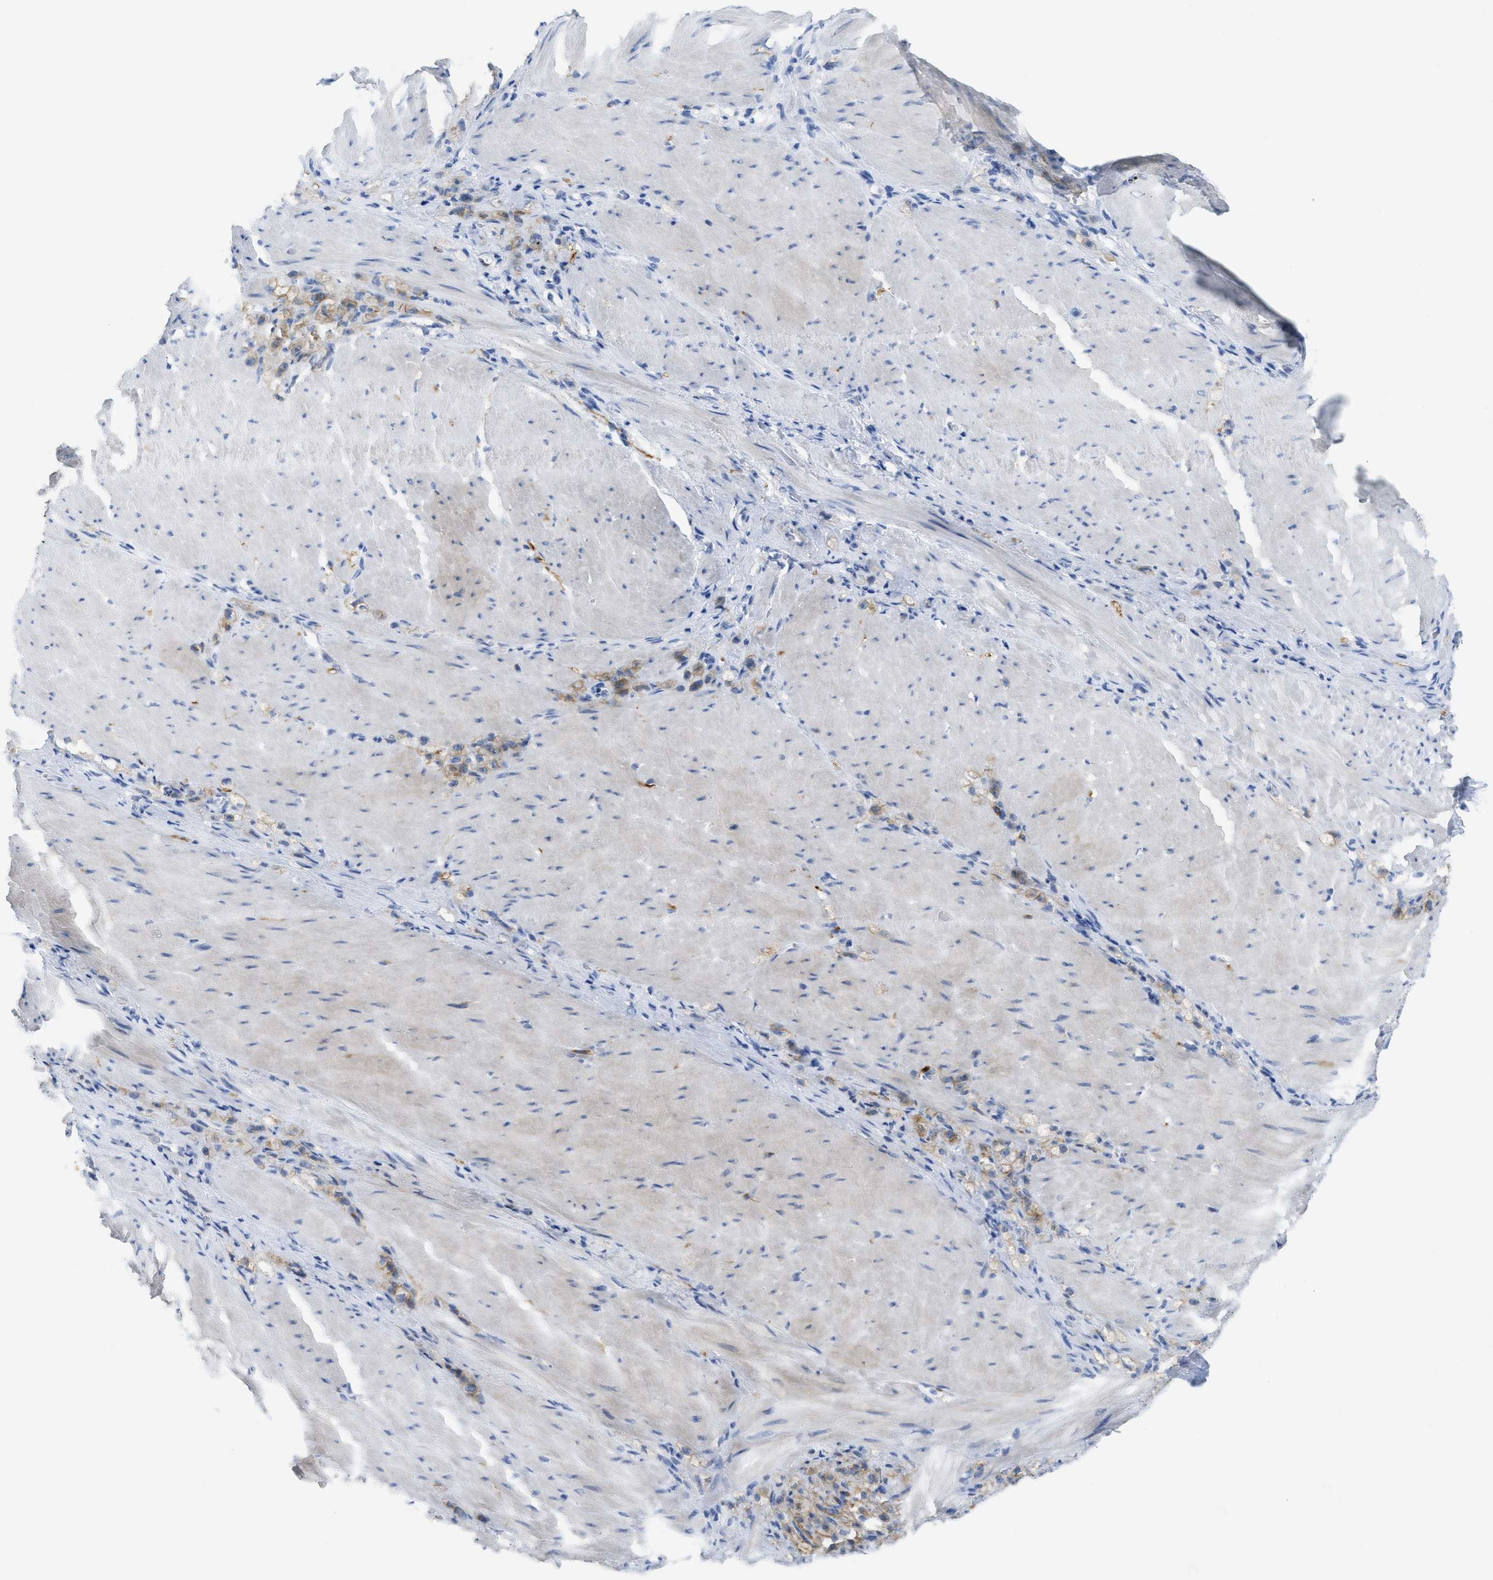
{"staining": {"intensity": "moderate", "quantity": ">75%", "location": "cytoplasmic/membranous"}, "tissue": "stomach cancer", "cell_type": "Tumor cells", "image_type": "cancer", "snomed": [{"axis": "morphology", "description": "Normal tissue, NOS"}, {"axis": "morphology", "description": "Adenocarcinoma, NOS"}, {"axis": "topography", "description": "Stomach"}], "caption": "Stomach cancer stained for a protein (brown) displays moderate cytoplasmic/membranous positive staining in about >75% of tumor cells.", "gene": "CNNM4", "patient": {"sex": "male", "age": 82}}